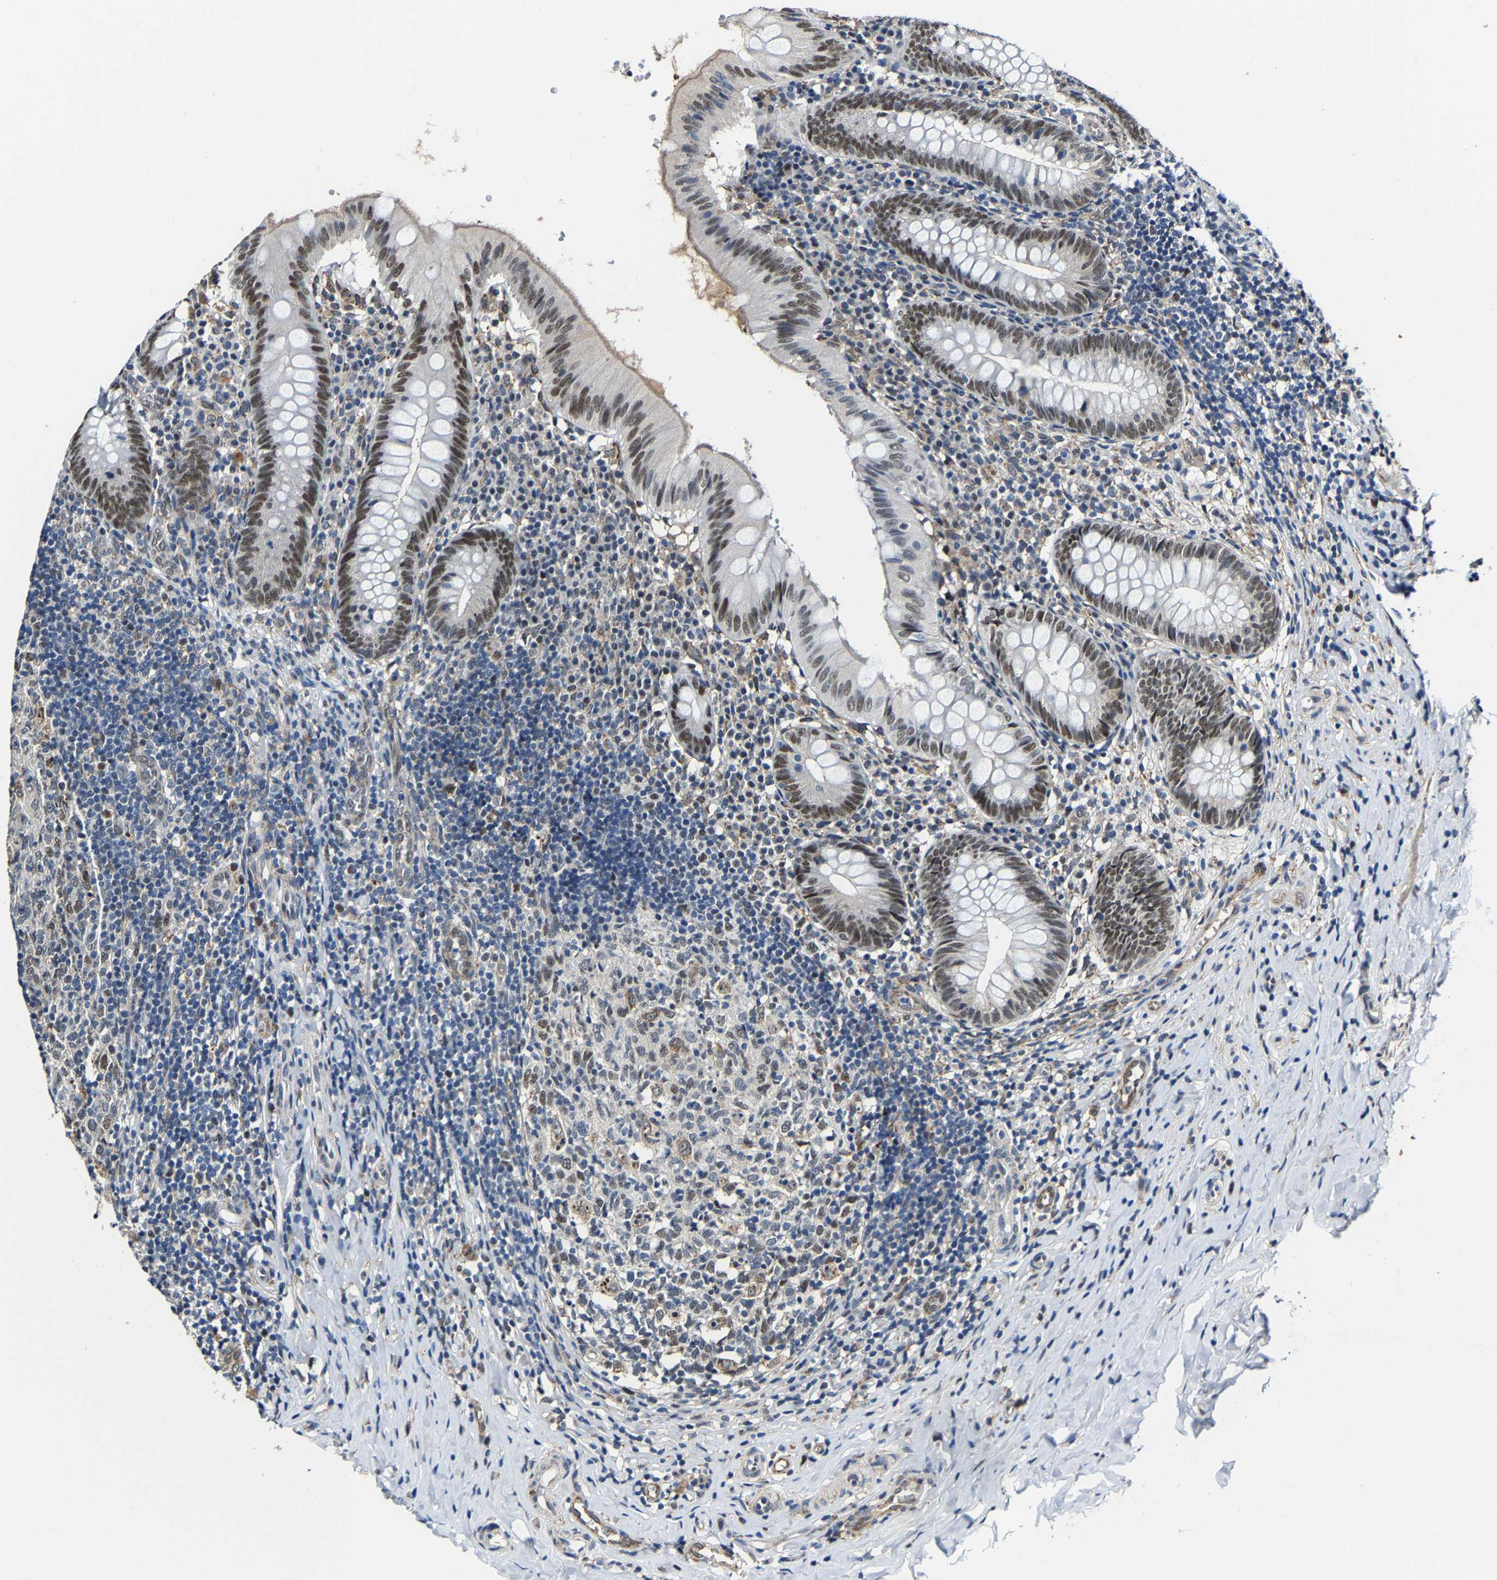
{"staining": {"intensity": "moderate", "quantity": ">75%", "location": "nuclear"}, "tissue": "appendix", "cell_type": "Glandular cells", "image_type": "normal", "snomed": [{"axis": "morphology", "description": "Normal tissue, NOS"}, {"axis": "topography", "description": "Appendix"}], "caption": "High-magnification brightfield microscopy of benign appendix stained with DAB (brown) and counterstained with hematoxylin (blue). glandular cells exhibit moderate nuclear staining is present in approximately>75% of cells.", "gene": "METTL1", "patient": {"sex": "male", "age": 8}}